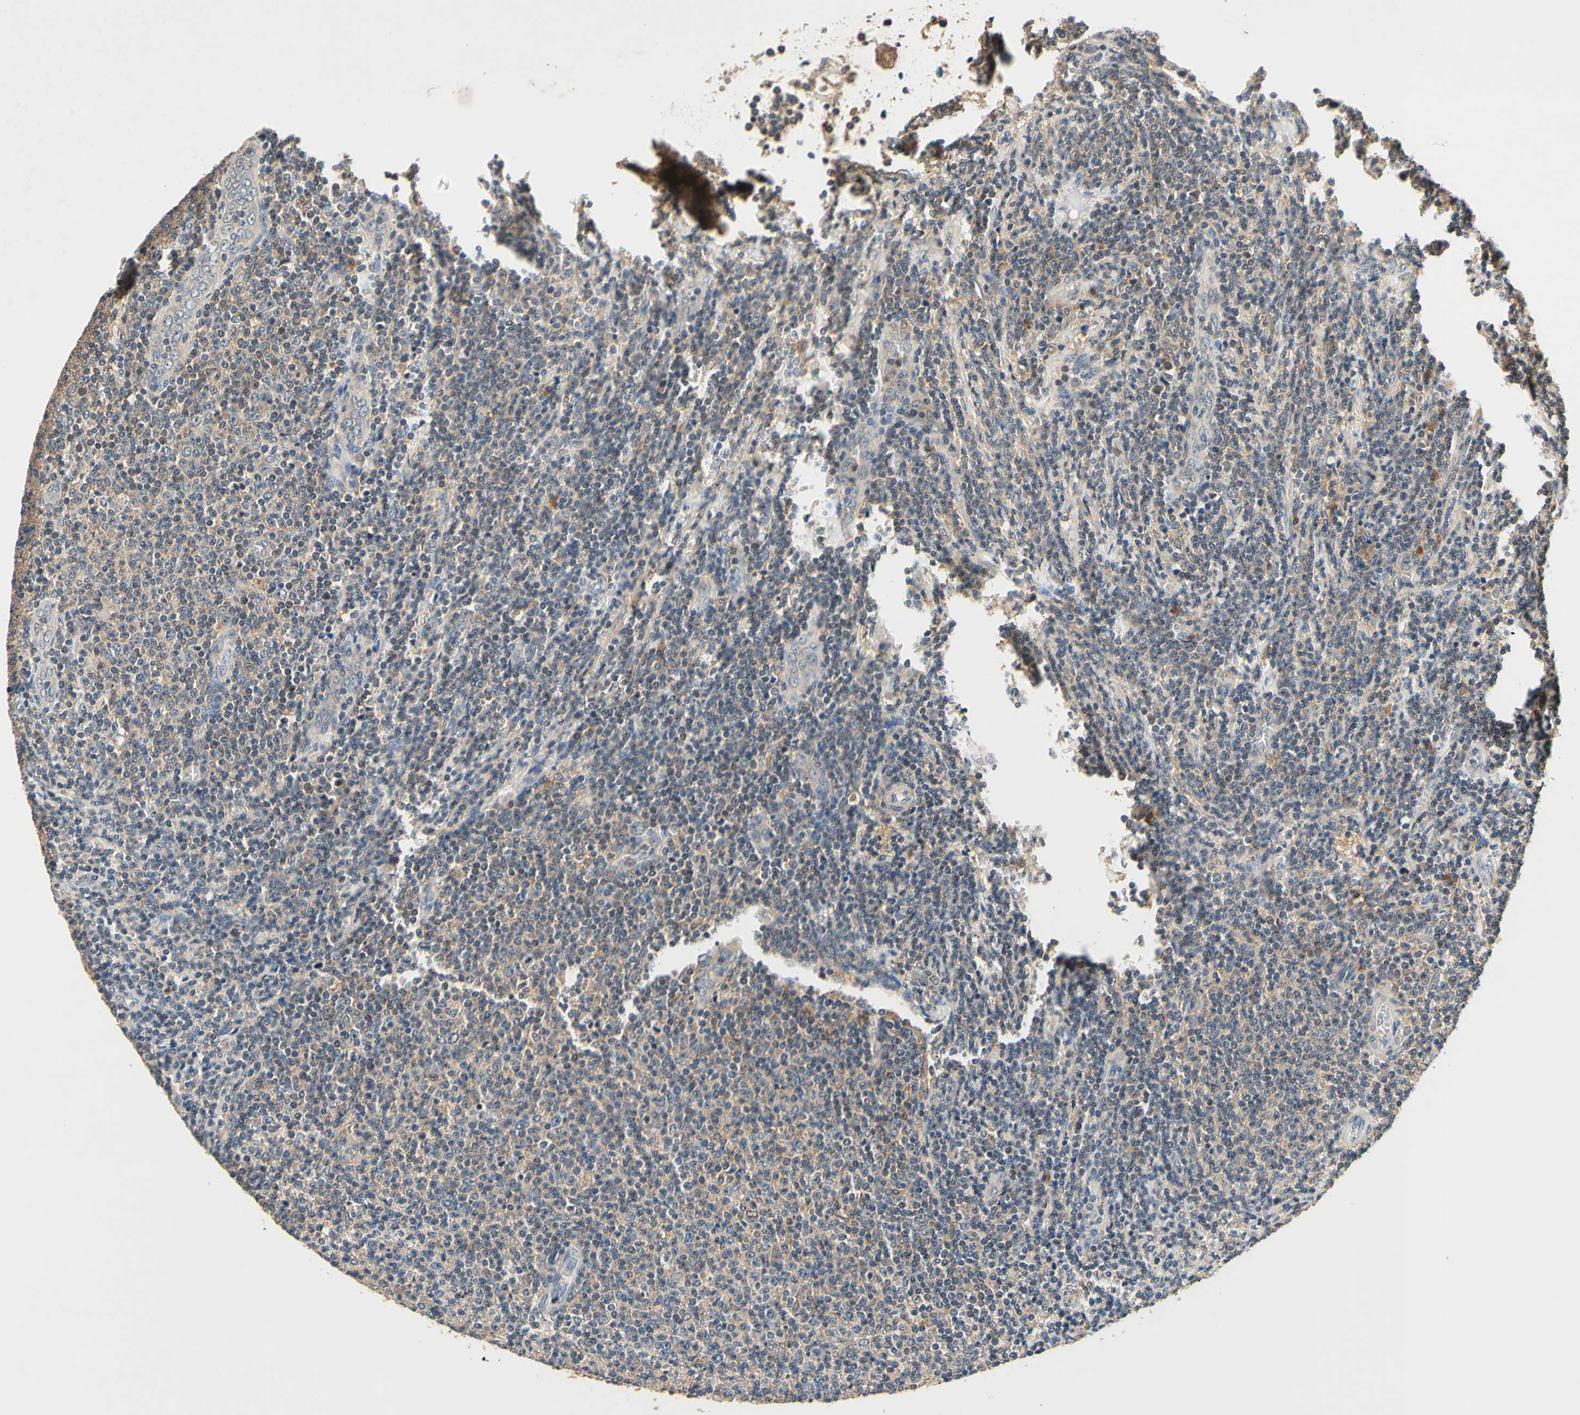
{"staining": {"intensity": "weak", "quantity": "<25%", "location": "cytoplasmic/membranous"}, "tissue": "lymphoma", "cell_type": "Tumor cells", "image_type": "cancer", "snomed": [{"axis": "morphology", "description": "Malignant lymphoma, non-Hodgkin's type, Low grade"}, {"axis": "topography", "description": "Lymph node"}], "caption": "This is a histopathology image of immunohistochemistry (IHC) staining of malignant lymphoma, non-Hodgkin's type (low-grade), which shows no expression in tumor cells.", "gene": "PLA2G4A", "patient": {"sex": "male", "age": 66}}